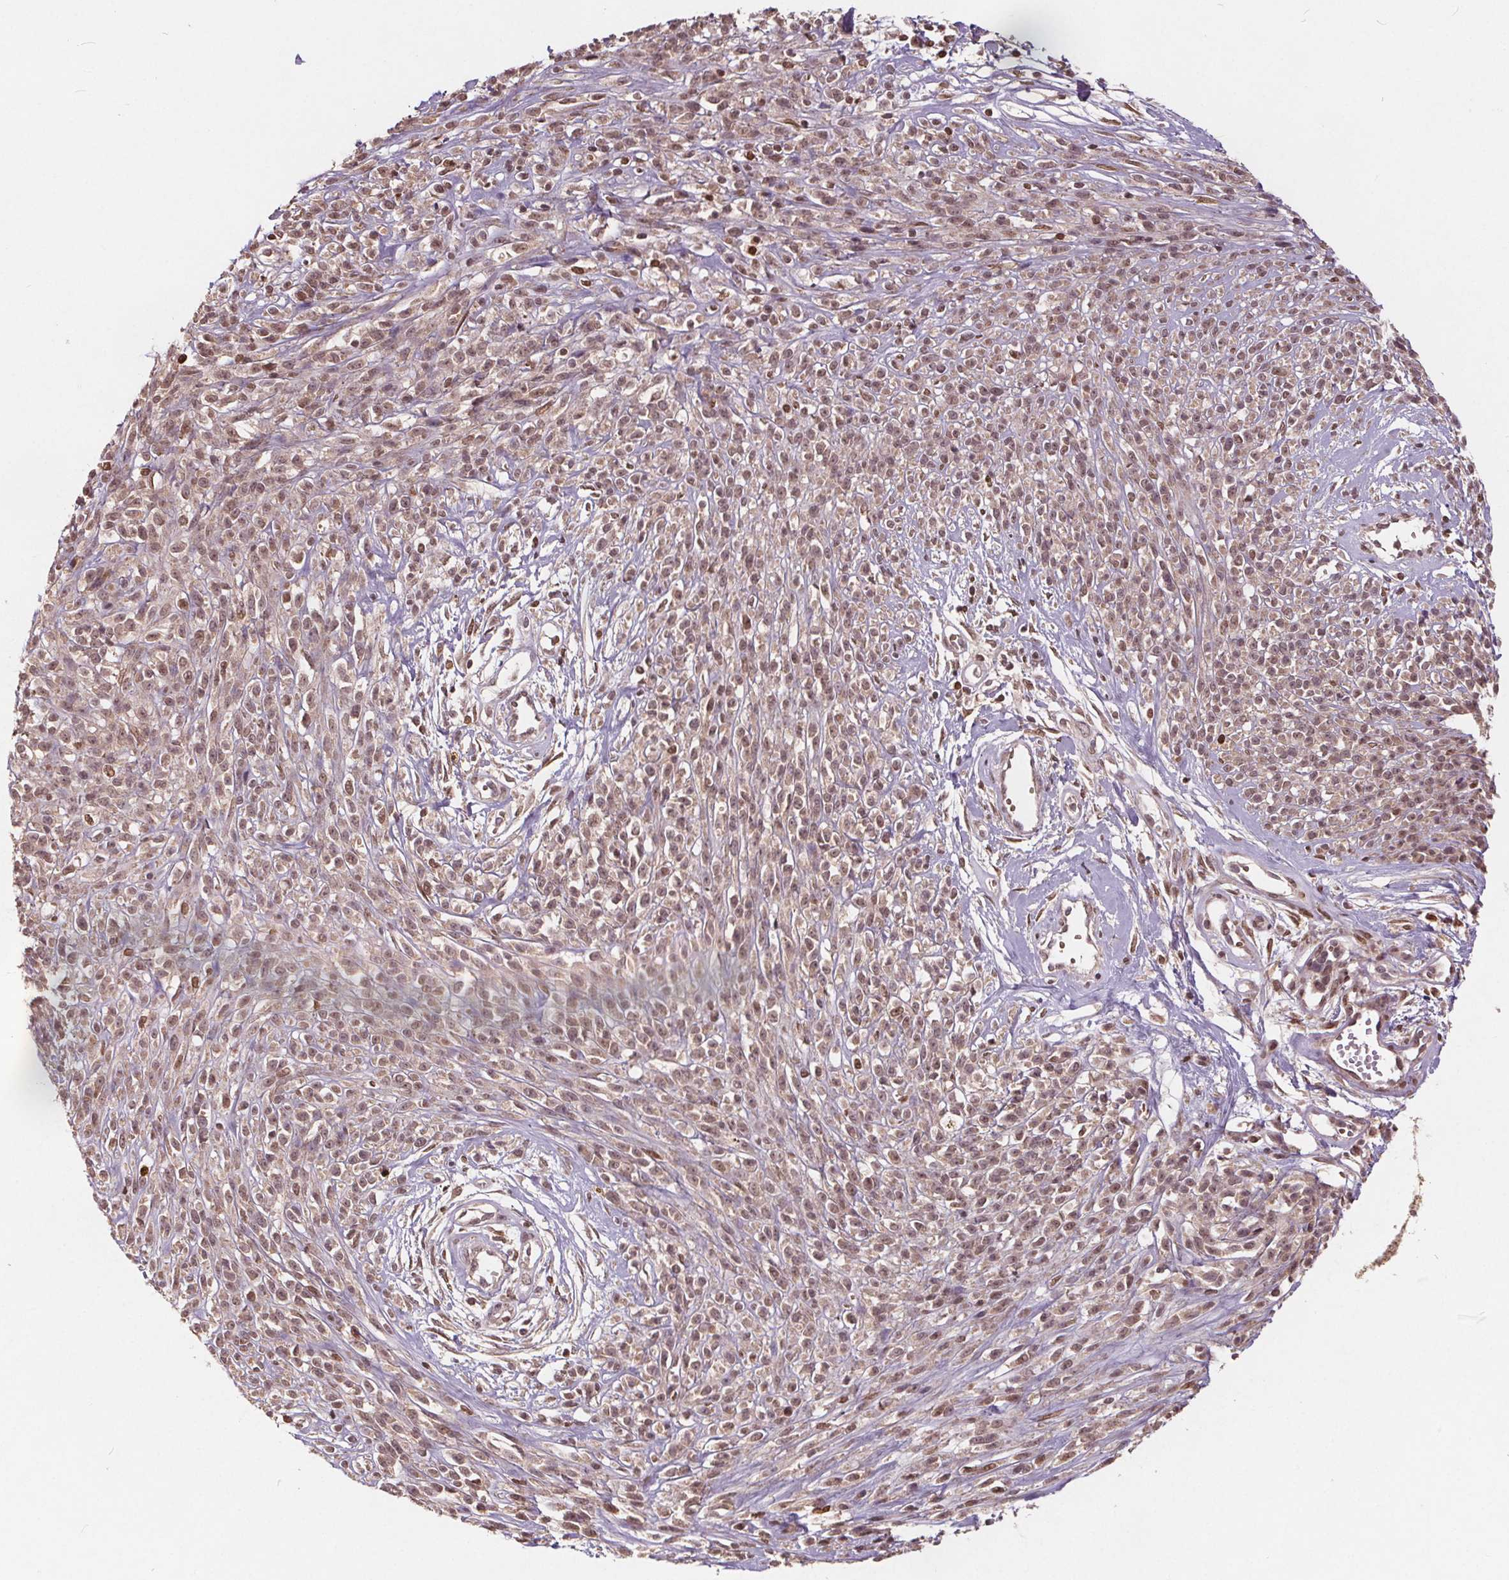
{"staining": {"intensity": "moderate", "quantity": ">75%", "location": "nuclear"}, "tissue": "melanoma", "cell_type": "Tumor cells", "image_type": "cancer", "snomed": [{"axis": "morphology", "description": "Malignant melanoma, NOS"}, {"axis": "topography", "description": "Skin"}, {"axis": "topography", "description": "Skin of trunk"}], "caption": "A brown stain shows moderate nuclear positivity of a protein in human melanoma tumor cells.", "gene": "HIF1AN", "patient": {"sex": "male", "age": 74}}